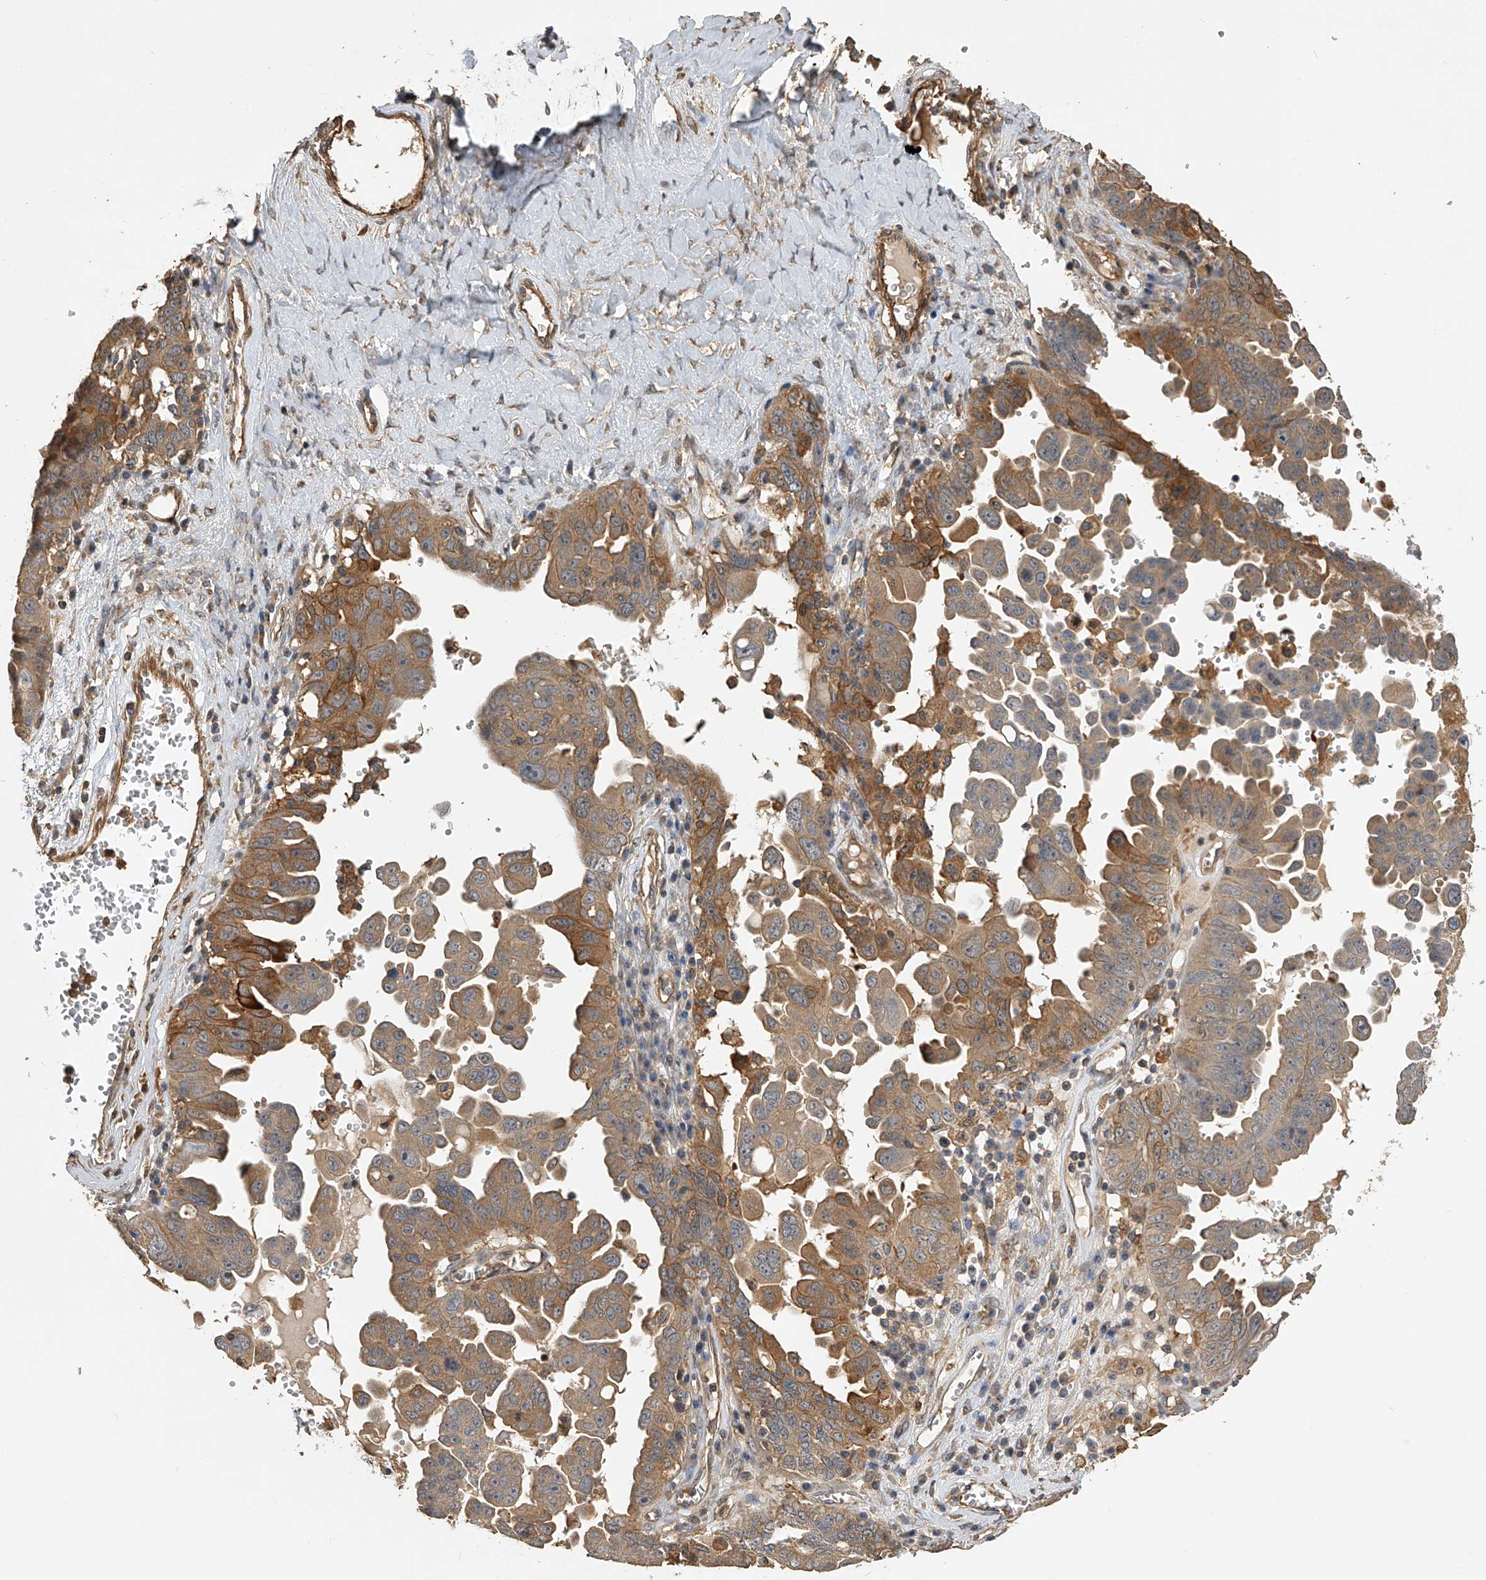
{"staining": {"intensity": "moderate", "quantity": ">75%", "location": "cytoplasmic/membranous"}, "tissue": "ovarian cancer", "cell_type": "Tumor cells", "image_type": "cancer", "snomed": [{"axis": "morphology", "description": "Carcinoma, endometroid"}, {"axis": "topography", "description": "Ovary"}], "caption": "A high-resolution micrograph shows immunohistochemistry (IHC) staining of ovarian cancer, which shows moderate cytoplasmic/membranous positivity in about >75% of tumor cells.", "gene": "PTPRA", "patient": {"sex": "female", "age": 62}}